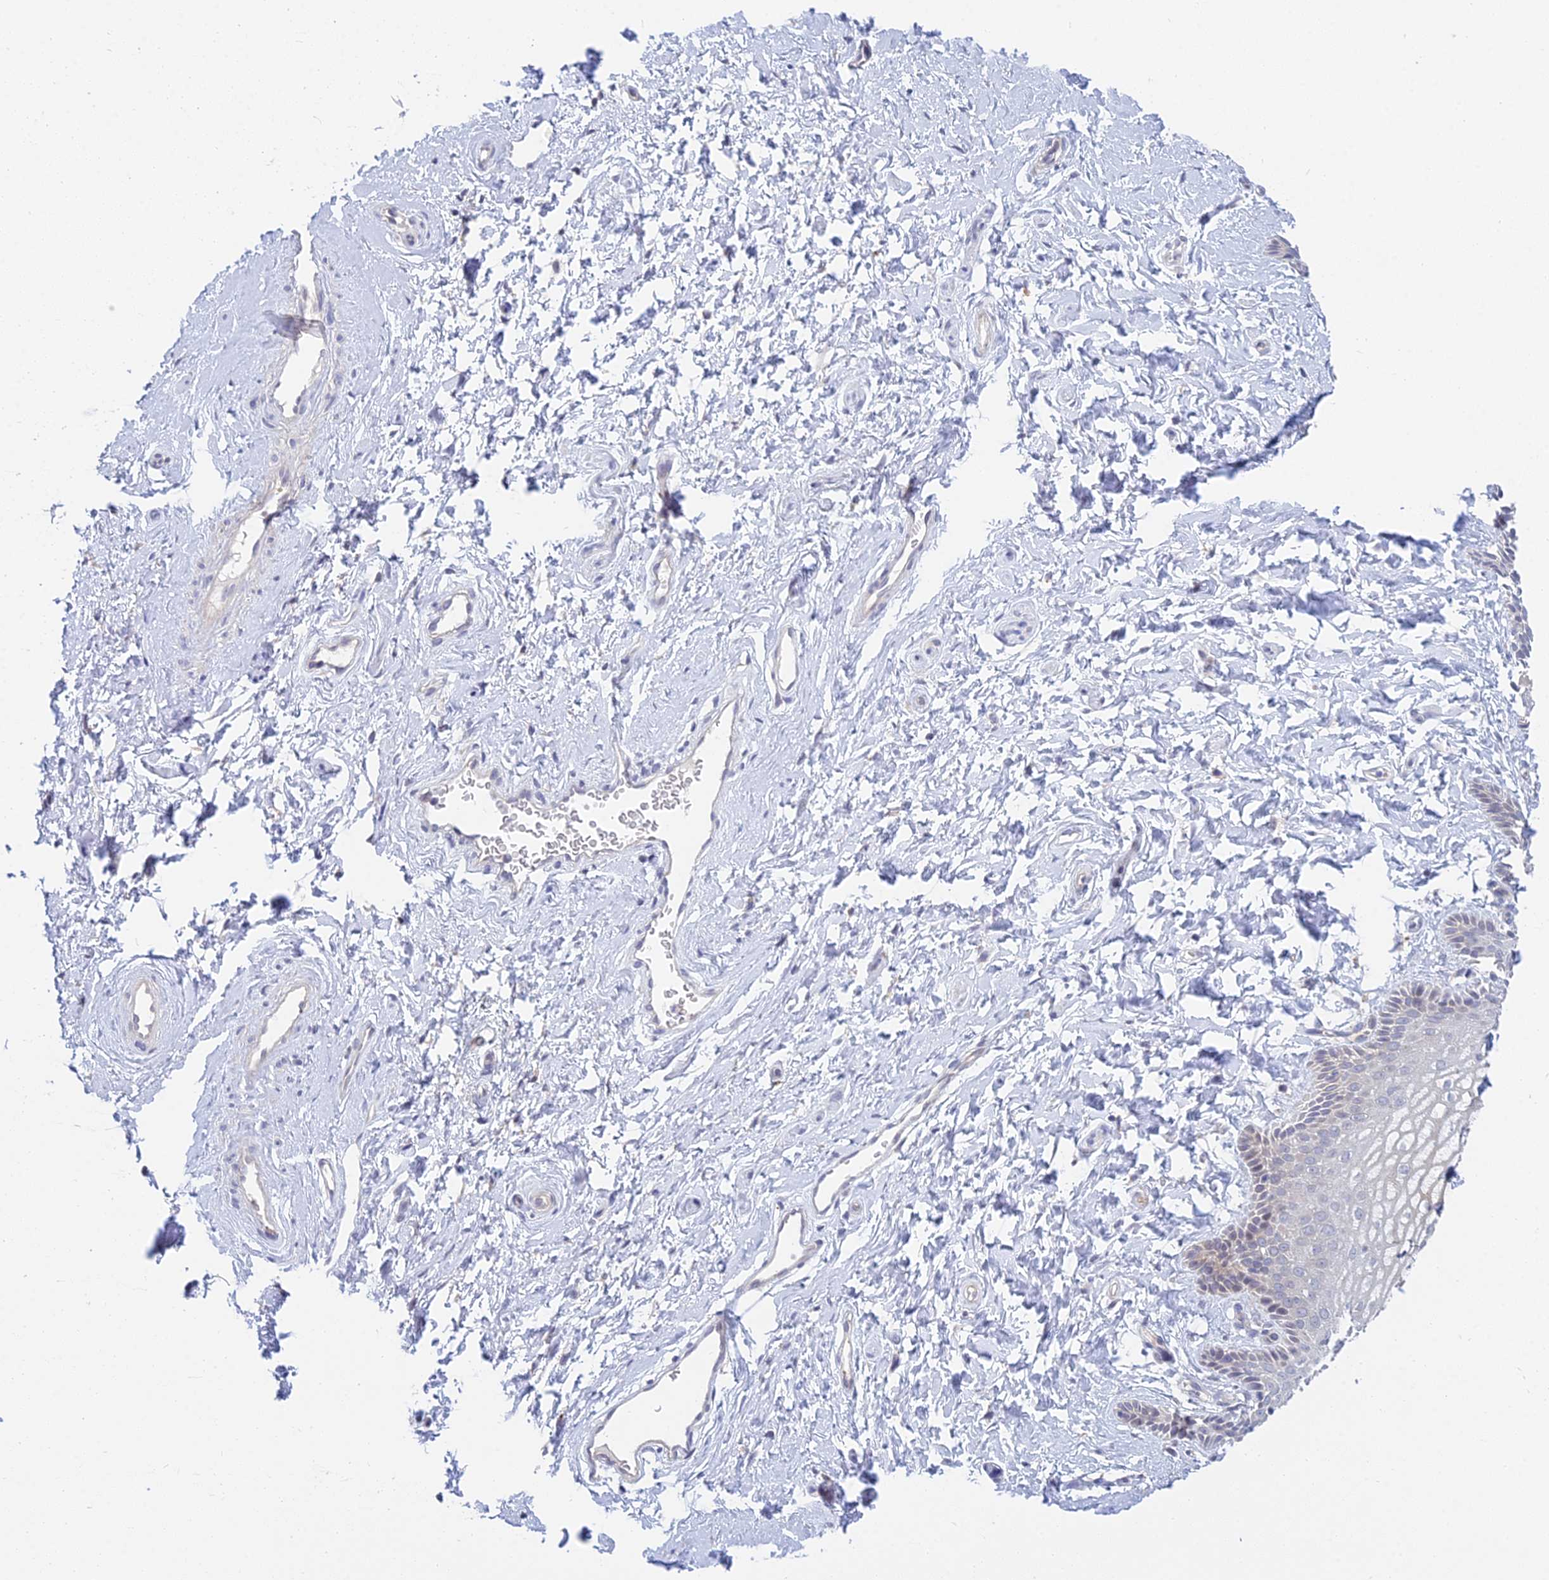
{"staining": {"intensity": "negative", "quantity": "none", "location": "none"}, "tissue": "vagina", "cell_type": "Squamous epithelial cells", "image_type": "normal", "snomed": [{"axis": "morphology", "description": "Normal tissue, NOS"}, {"axis": "topography", "description": "Vagina"}, {"axis": "topography", "description": "Cervix"}], "caption": "Squamous epithelial cells are negative for brown protein staining in unremarkable vagina. The staining is performed using DAB brown chromogen with nuclei counter-stained in using hematoxylin.", "gene": "METTL26", "patient": {"sex": "female", "age": 40}}